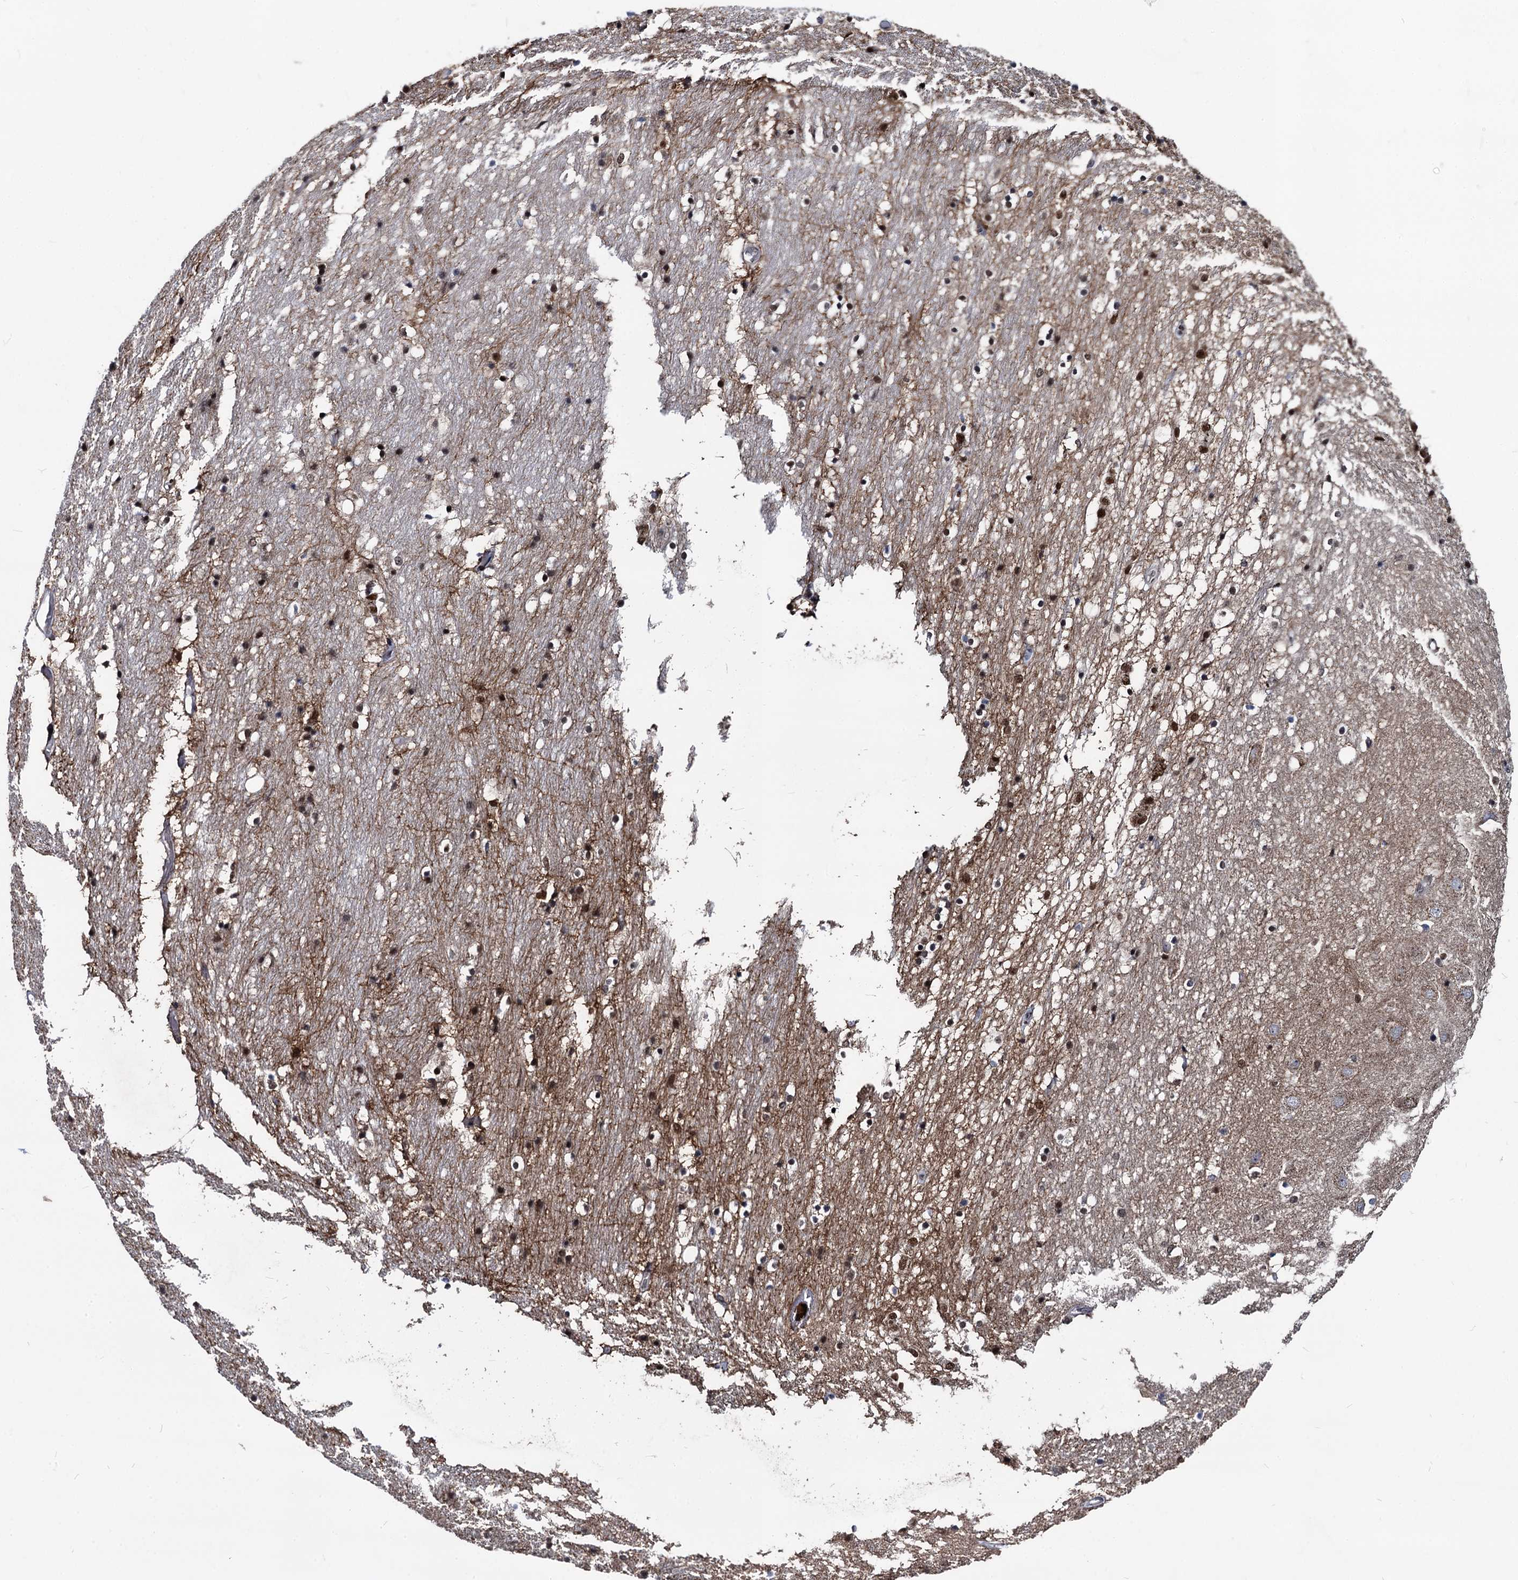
{"staining": {"intensity": "strong", "quantity": "<25%", "location": "nuclear"}, "tissue": "hippocampus", "cell_type": "Glial cells", "image_type": "normal", "snomed": [{"axis": "morphology", "description": "Normal tissue, NOS"}, {"axis": "topography", "description": "Hippocampus"}], "caption": "A brown stain highlights strong nuclear expression of a protein in glial cells of normal hippocampus. Nuclei are stained in blue.", "gene": "GALNT11", "patient": {"sex": "female", "age": 52}}